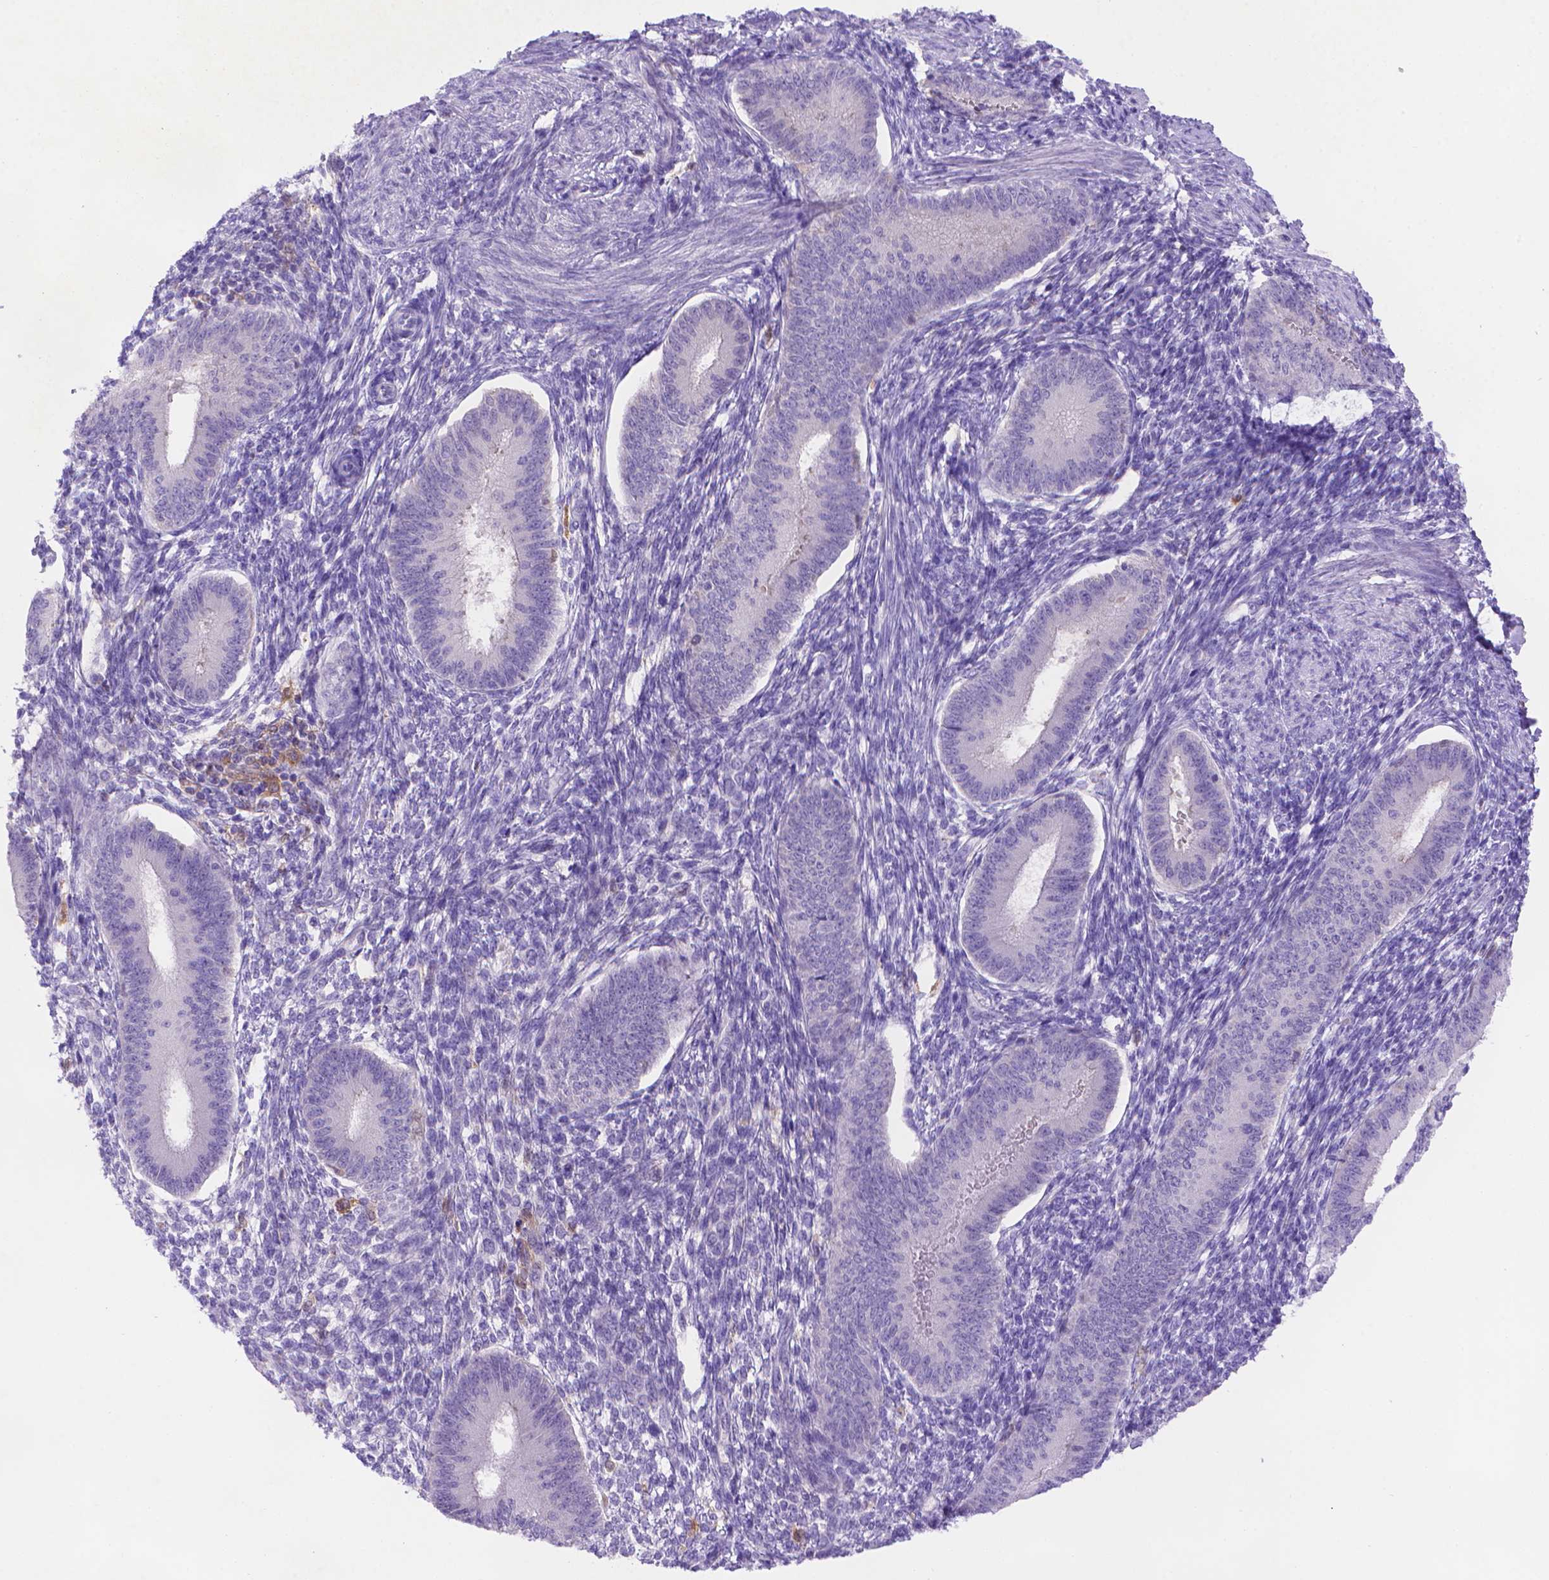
{"staining": {"intensity": "negative", "quantity": "none", "location": "none"}, "tissue": "endometrium", "cell_type": "Cells in endometrial stroma", "image_type": "normal", "snomed": [{"axis": "morphology", "description": "Normal tissue, NOS"}, {"axis": "topography", "description": "Endometrium"}], "caption": "The immunohistochemistry image has no significant staining in cells in endometrial stroma of endometrium.", "gene": "FGD2", "patient": {"sex": "female", "age": 39}}